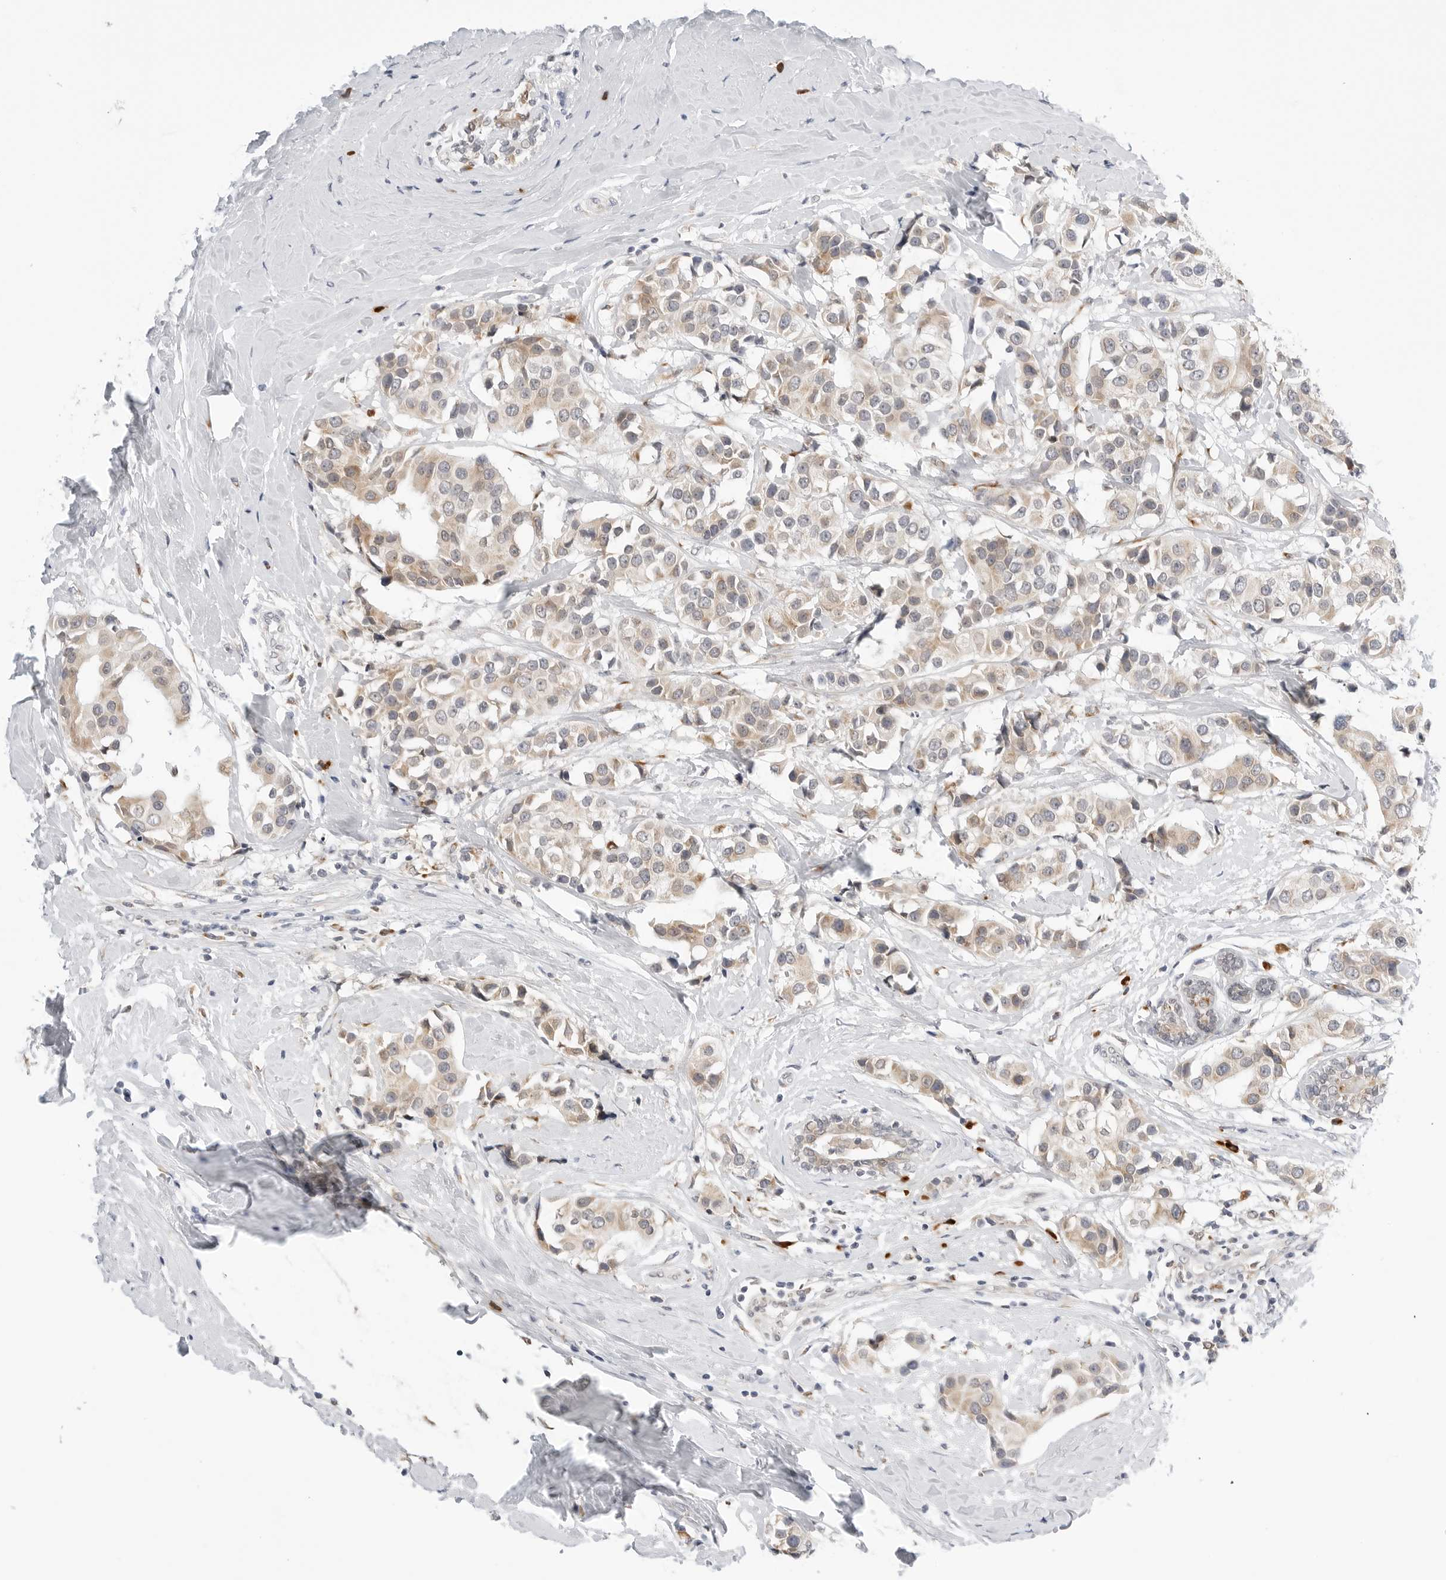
{"staining": {"intensity": "weak", "quantity": ">75%", "location": "cytoplasmic/membranous"}, "tissue": "breast cancer", "cell_type": "Tumor cells", "image_type": "cancer", "snomed": [{"axis": "morphology", "description": "Normal tissue, NOS"}, {"axis": "morphology", "description": "Duct carcinoma"}, {"axis": "topography", "description": "Breast"}], "caption": "Infiltrating ductal carcinoma (breast) was stained to show a protein in brown. There is low levels of weak cytoplasmic/membranous positivity in about >75% of tumor cells.", "gene": "RPN1", "patient": {"sex": "female", "age": 39}}